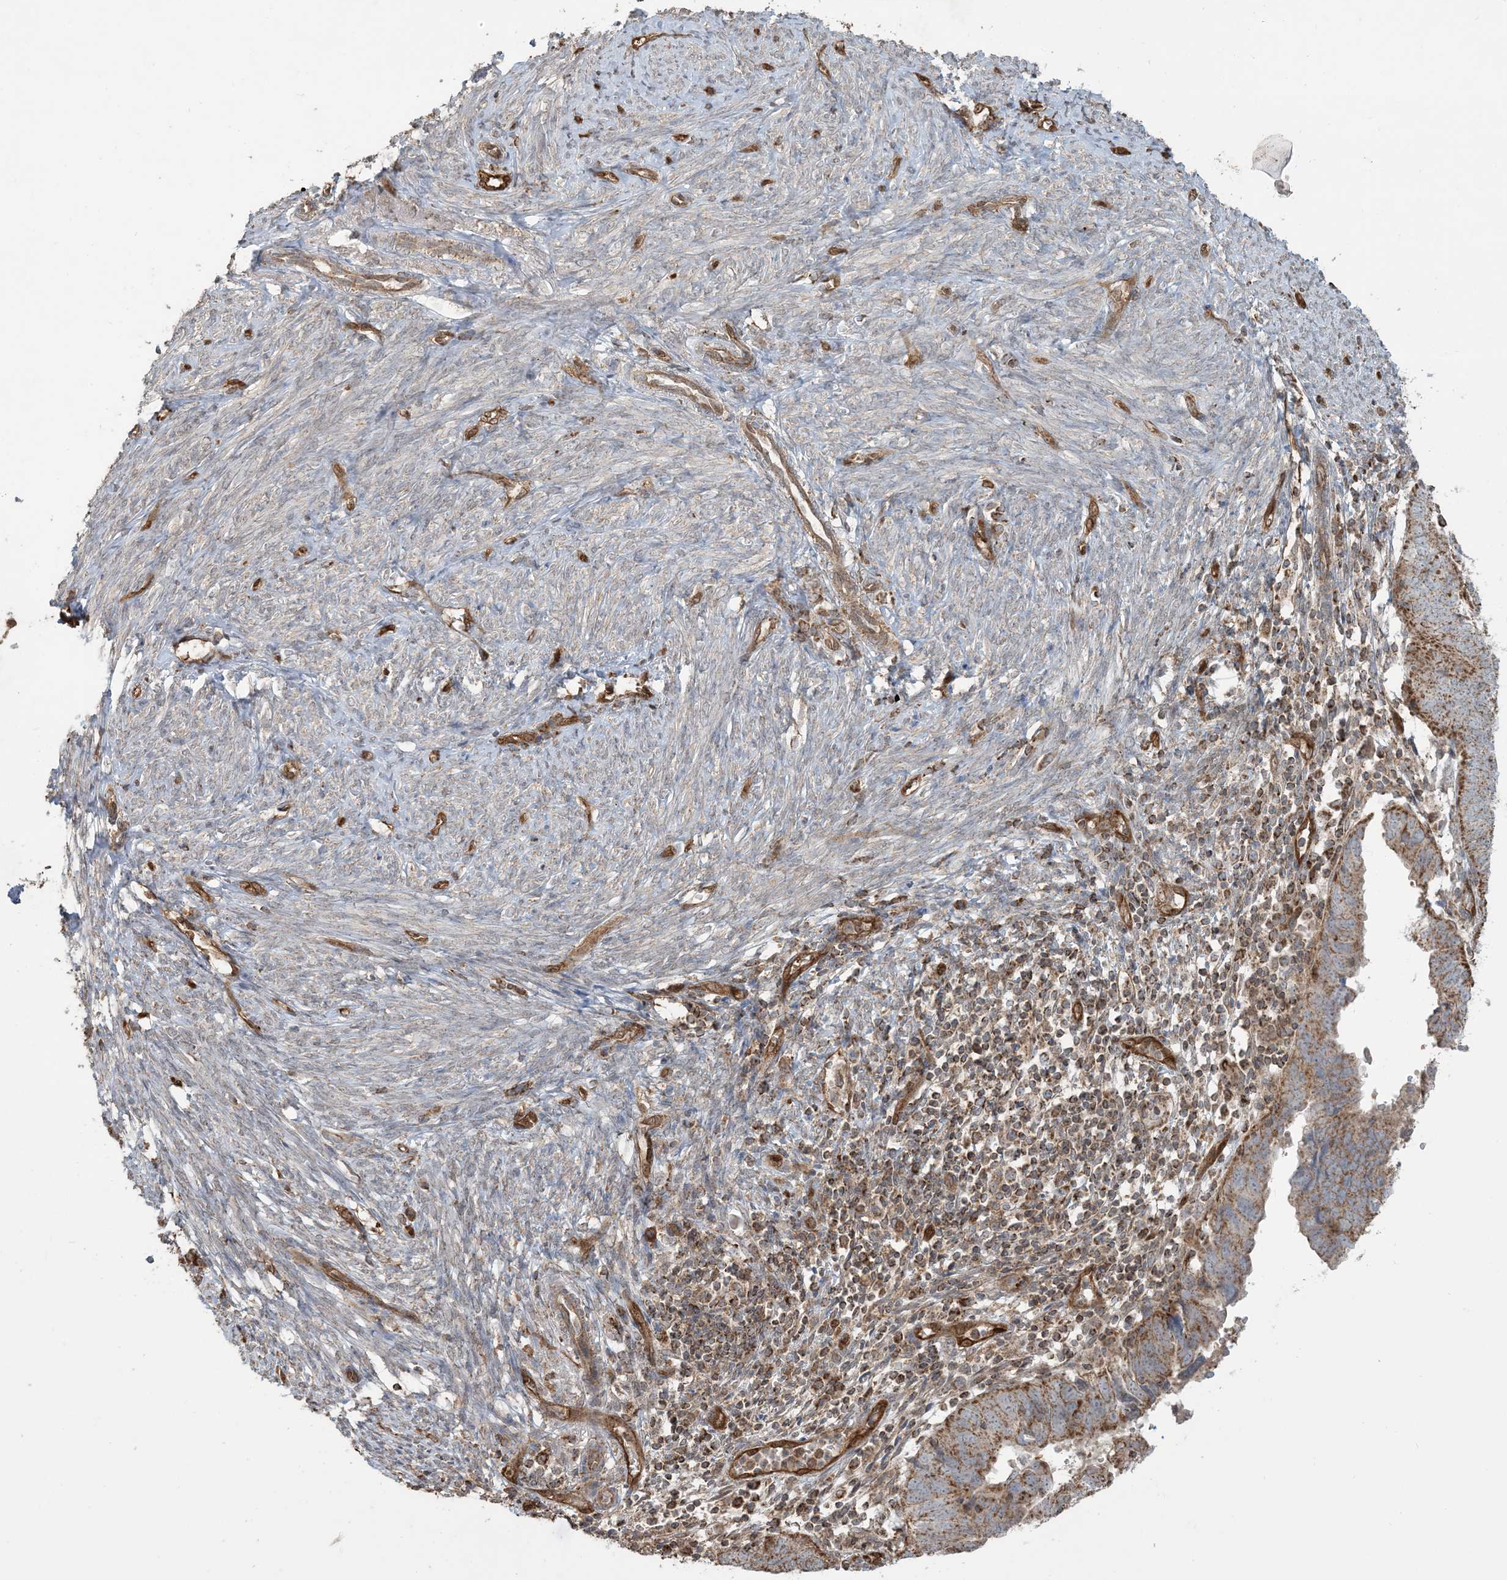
{"staining": {"intensity": "moderate", "quantity": ">75%", "location": "cytoplasmic/membranous"}, "tissue": "endometrial cancer", "cell_type": "Tumor cells", "image_type": "cancer", "snomed": [{"axis": "morphology", "description": "Adenocarcinoma, NOS"}, {"axis": "topography", "description": "Uterus"}], "caption": "This micrograph demonstrates IHC staining of human adenocarcinoma (endometrial), with medium moderate cytoplasmic/membranous expression in about >75% of tumor cells.", "gene": "PPM1F", "patient": {"sex": "female", "age": 77}}